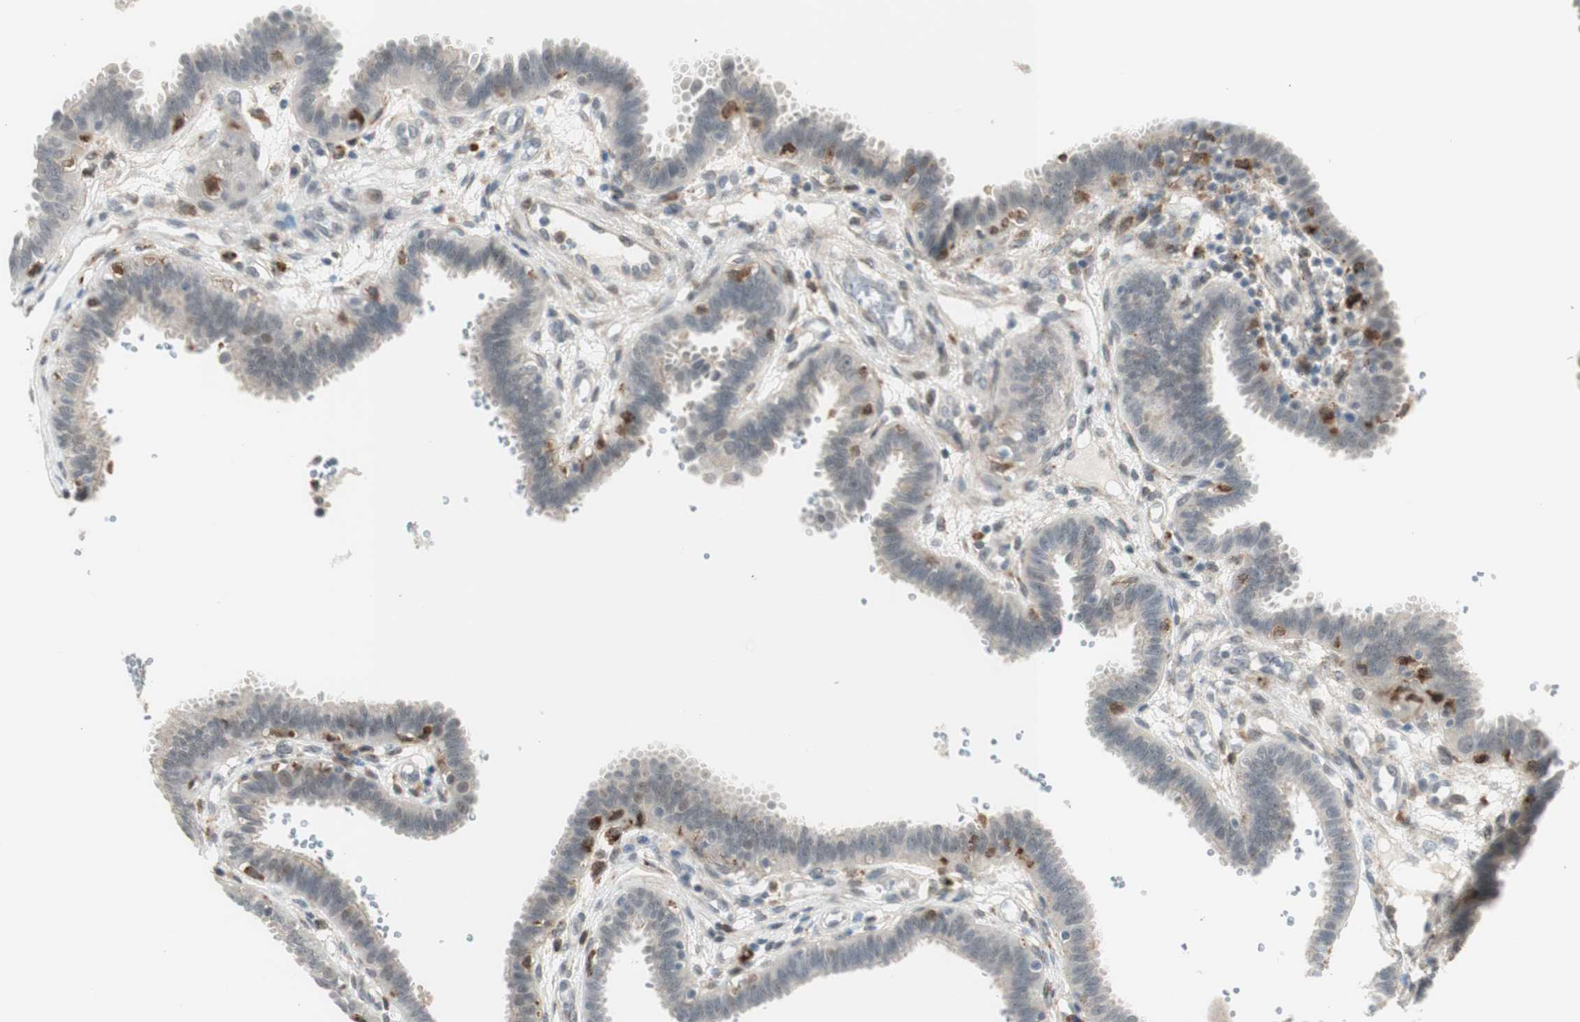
{"staining": {"intensity": "negative", "quantity": "none", "location": "none"}, "tissue": "fallopian tube", "cell_type": "Glandular cells", "image_type": "normal", "snomed": [{"axis": "morphology", "description": "Normal tissue, NOS"}, {"axis": "topography", "description": "Fallopian tube"}], "caption": "IHC of benign fallopian tube exhibits no positivity in glandular cells. (DAB (3,3'-diaminobenzidine) immunohistochemistry visualized using brightfield microscopy, high magnification).", "gene": "GAPT", "patient": {"sex": "female", "age": 32}}